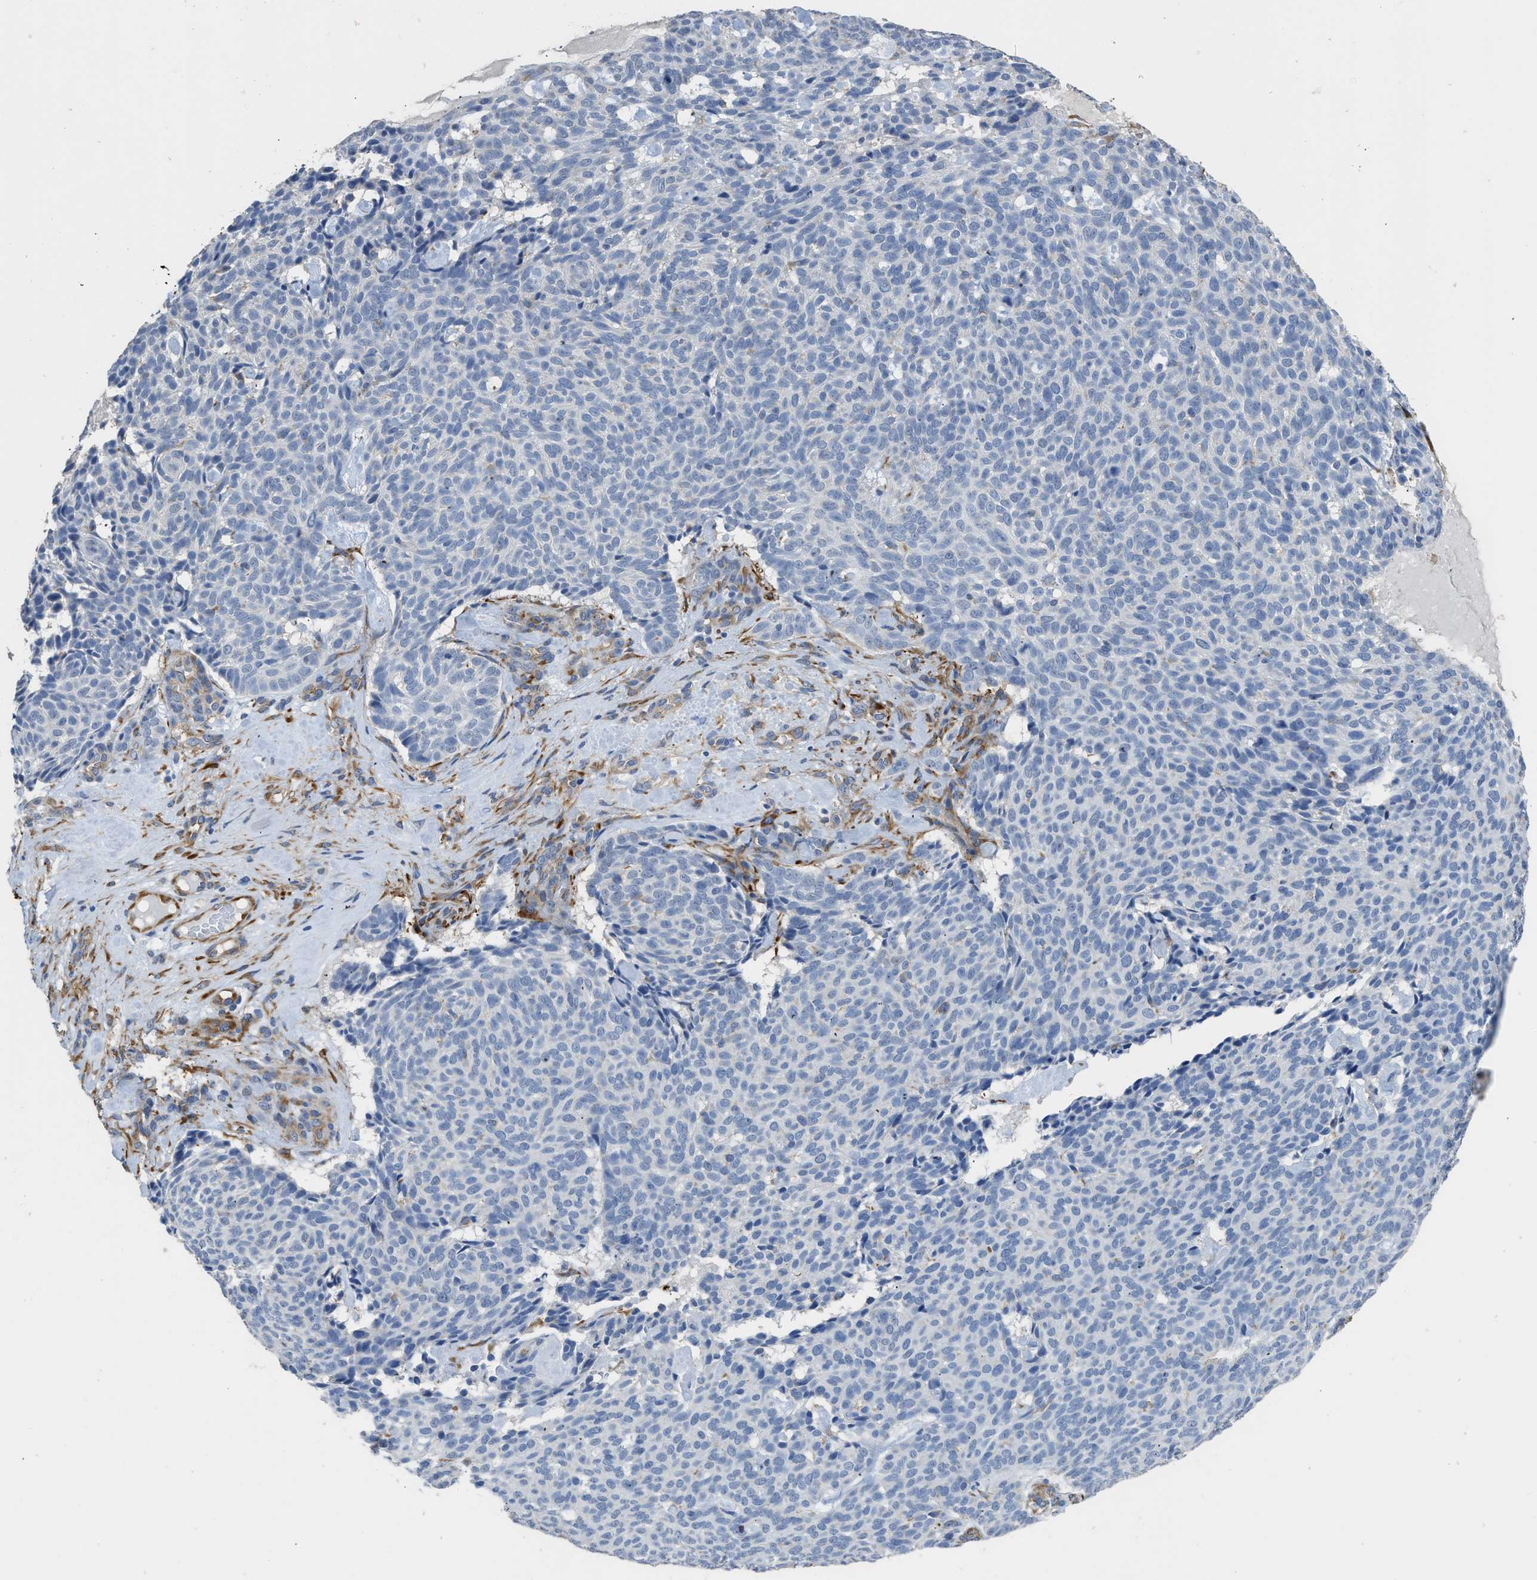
{"staining": {"intensity": "negative", "quantity": "none", "location": "none"}, "tissue": "skin cancer", "cell_type": "Tumor cells", "image_type": "cancer", "snomed": [{"axis": "morphology", "description": "Basal cell carcinoma"}, {"axis": "topography", "description": "Skin"}], "caption": "A high-resolution photomicrograph shows immunohistochemistry (IHC) staining of skin basal cell carcinoma, which exhibits no significant staining in tumor cells.", "gene": "ZSWIM5", "patient": {"sex": "male", "age": 61}}